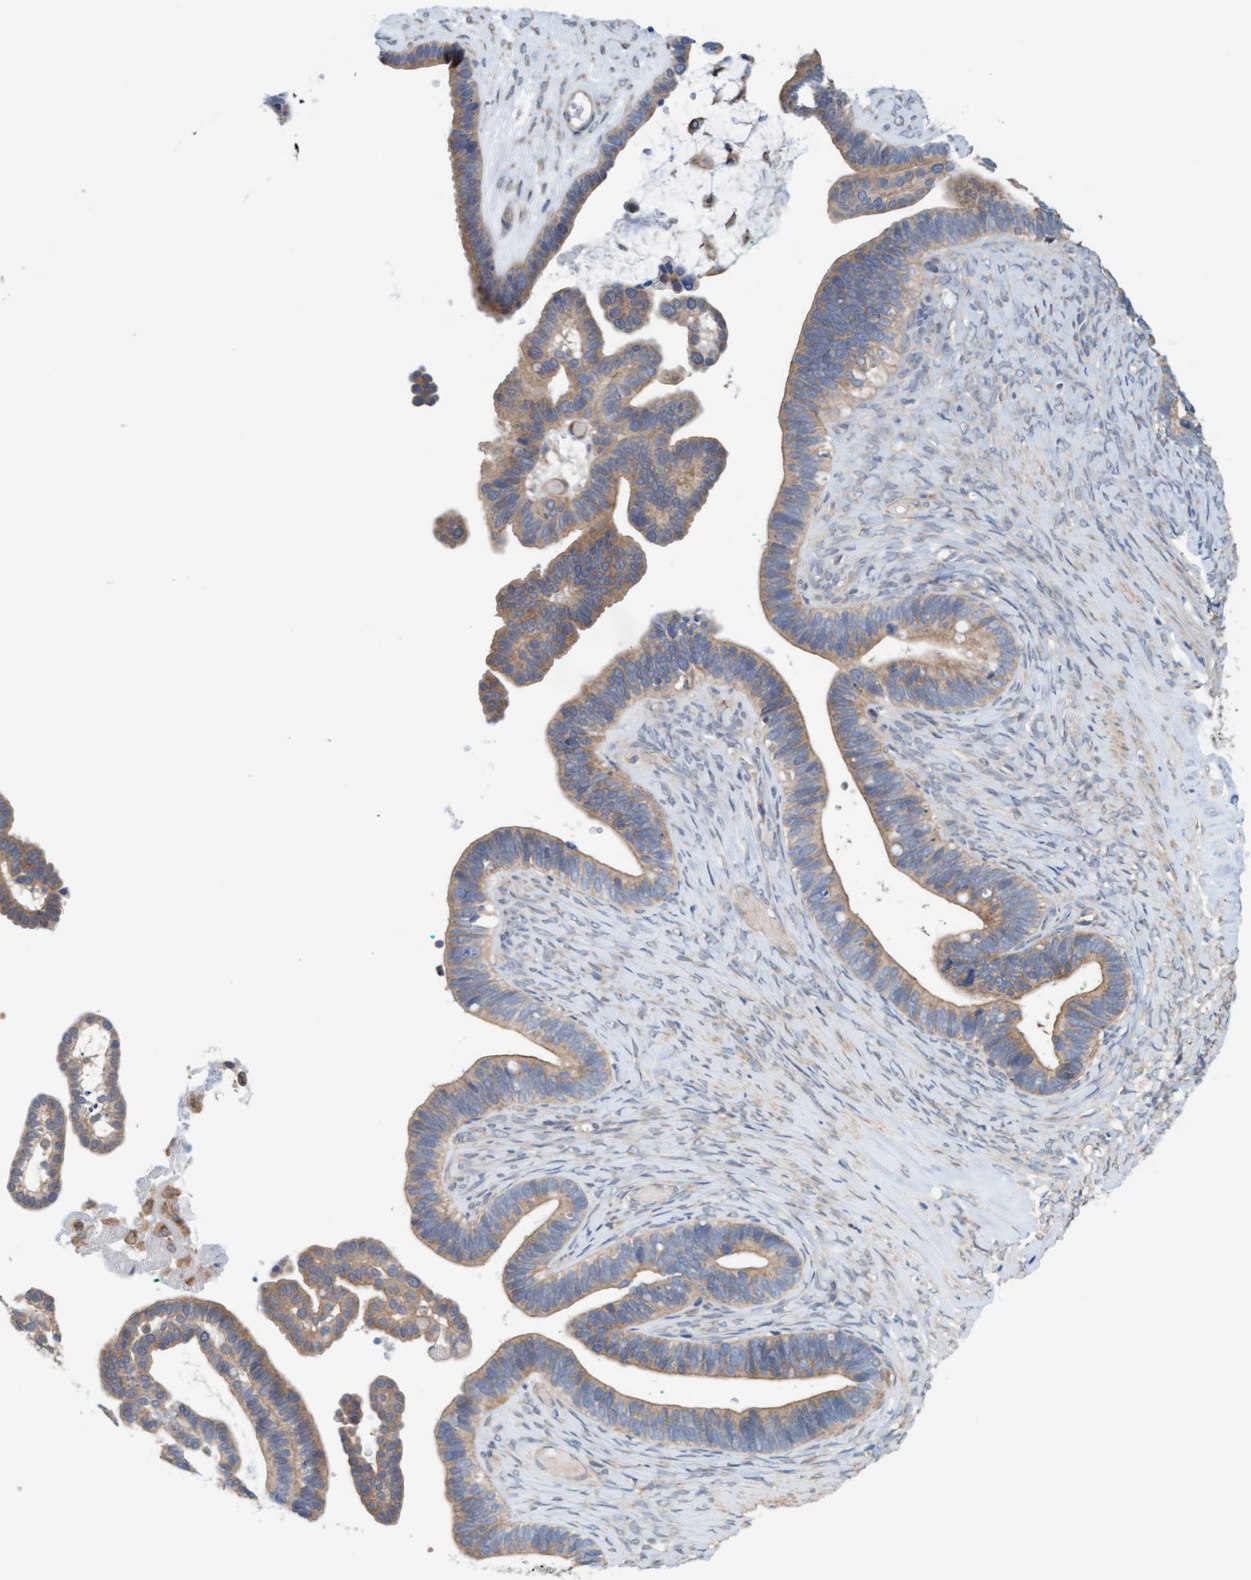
{"staining": {"intensity": "moderate", "quantity": ">75%", "location": "cytoplasmic/membranous"}, "tissue": "ovarian cancer", "cell_type": "Tumor cells", "image_type": "cancer", "snomed": [{"axis": "morphology", "description": "Cystadenocarcinoma, serous, NOS"}, {"axis": "topography", "description": "Ovary"}], "caption": "The micrograph exhibits staining of ovarian cancer, revealing moderate cytoplasmic/membranous protein staining (brown color) within tumor cells. (Stains: DAB (3,3'-diaminobenzidine) in brown, nuclei in blue, Microscopy: brightfield microscopy at high magnification).", "gene": "UBAP1", "patient": {"sex": "female", "age": 56}}